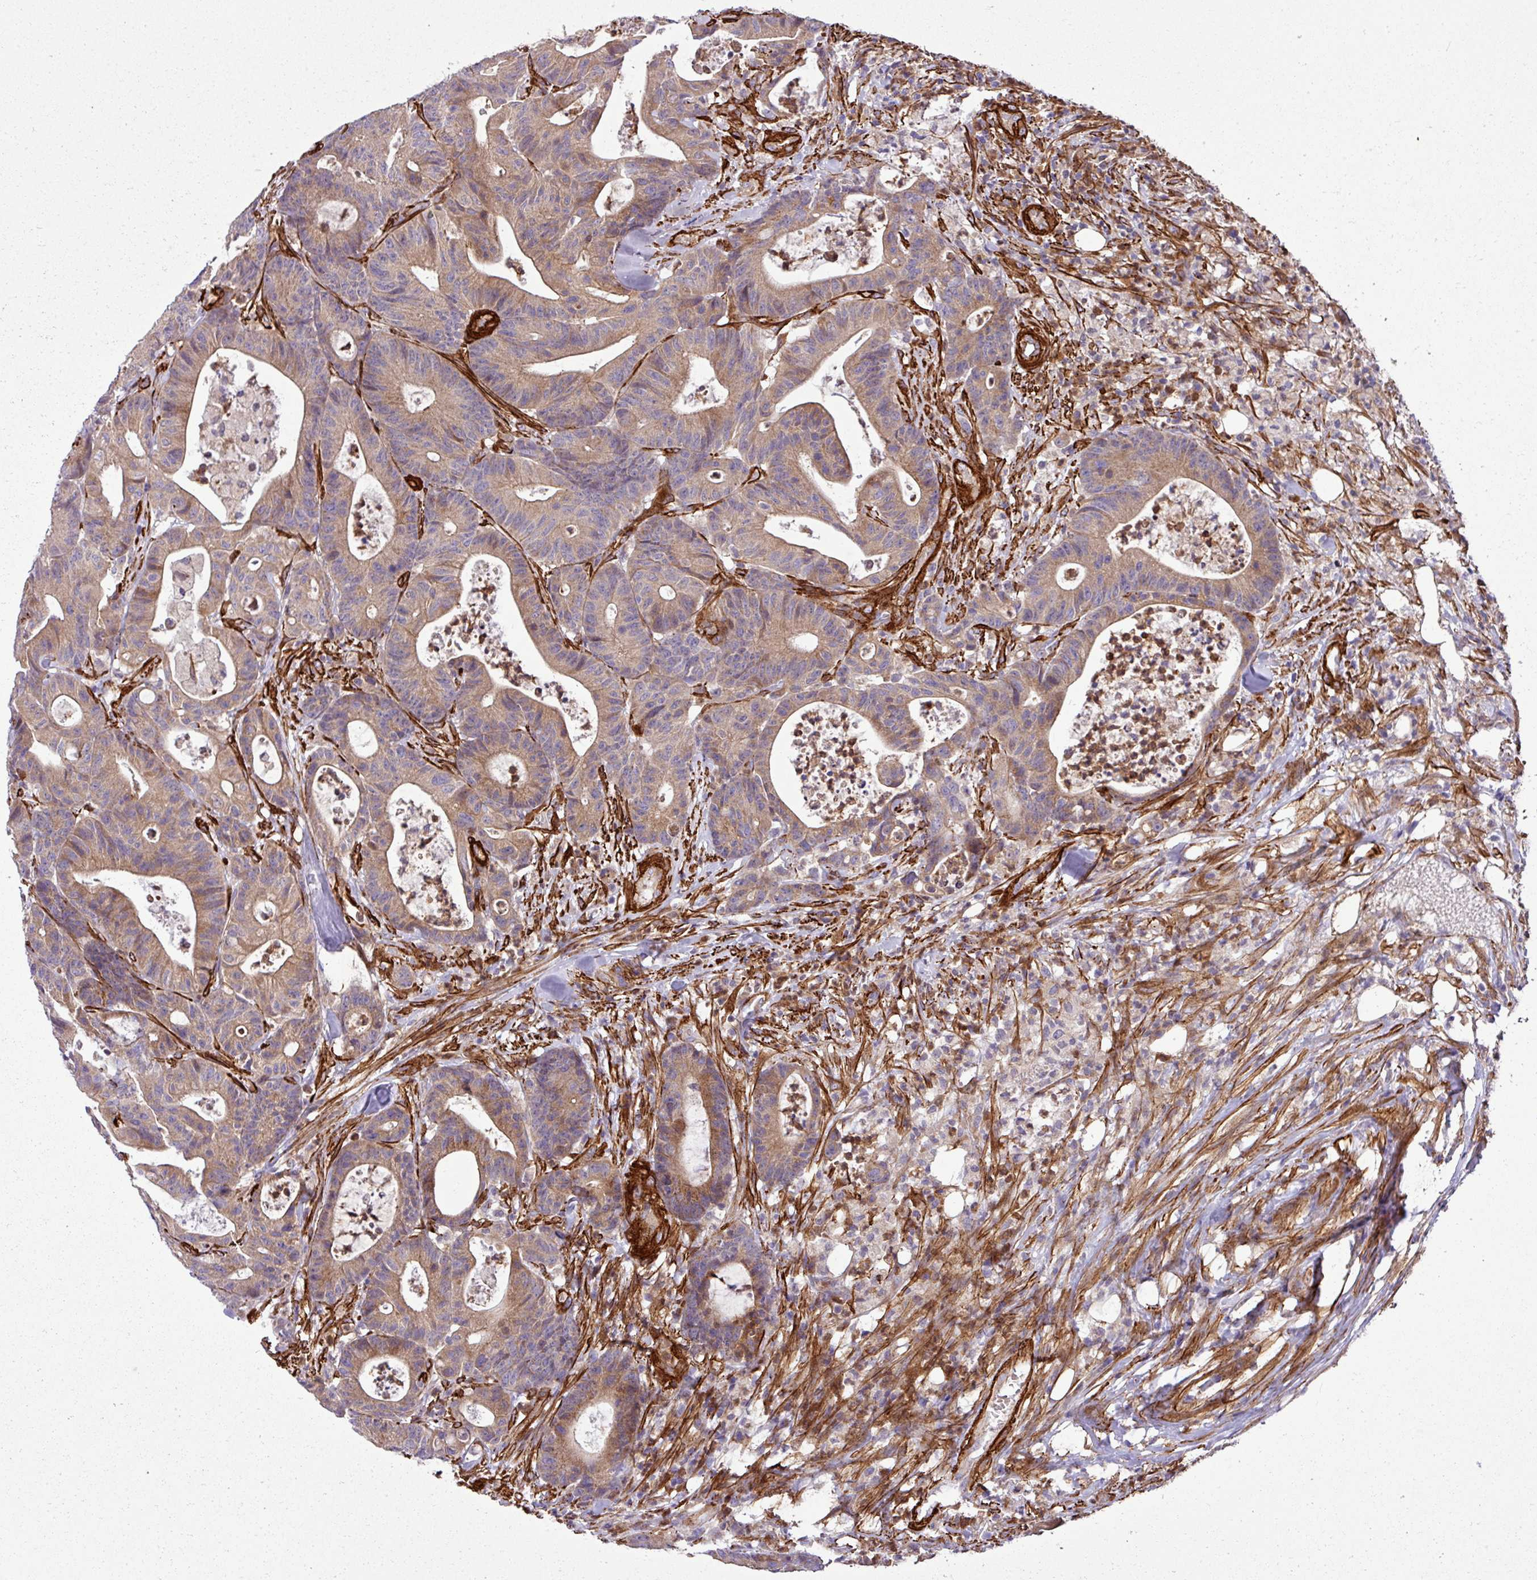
{"staining": {"intensity": "moderate", "quantity": ">75%", "location": "cytoplasmic/membranous"}, "tissue": "colorectal cancer", "cell_type": "Tumor cells", "image_type": "cancer", "snomed": [{"axis": "morphology", "description": "Adenocarcinoma, NOS"}, {"axis": "topography", "description": "Colon"}], "caption": "Colorectal adenocarcinoma stained with a protein marker shows moderate staining in tumor cells.", "gene": "FAM47E", "patient": {"sex": "female", "age": 84}}